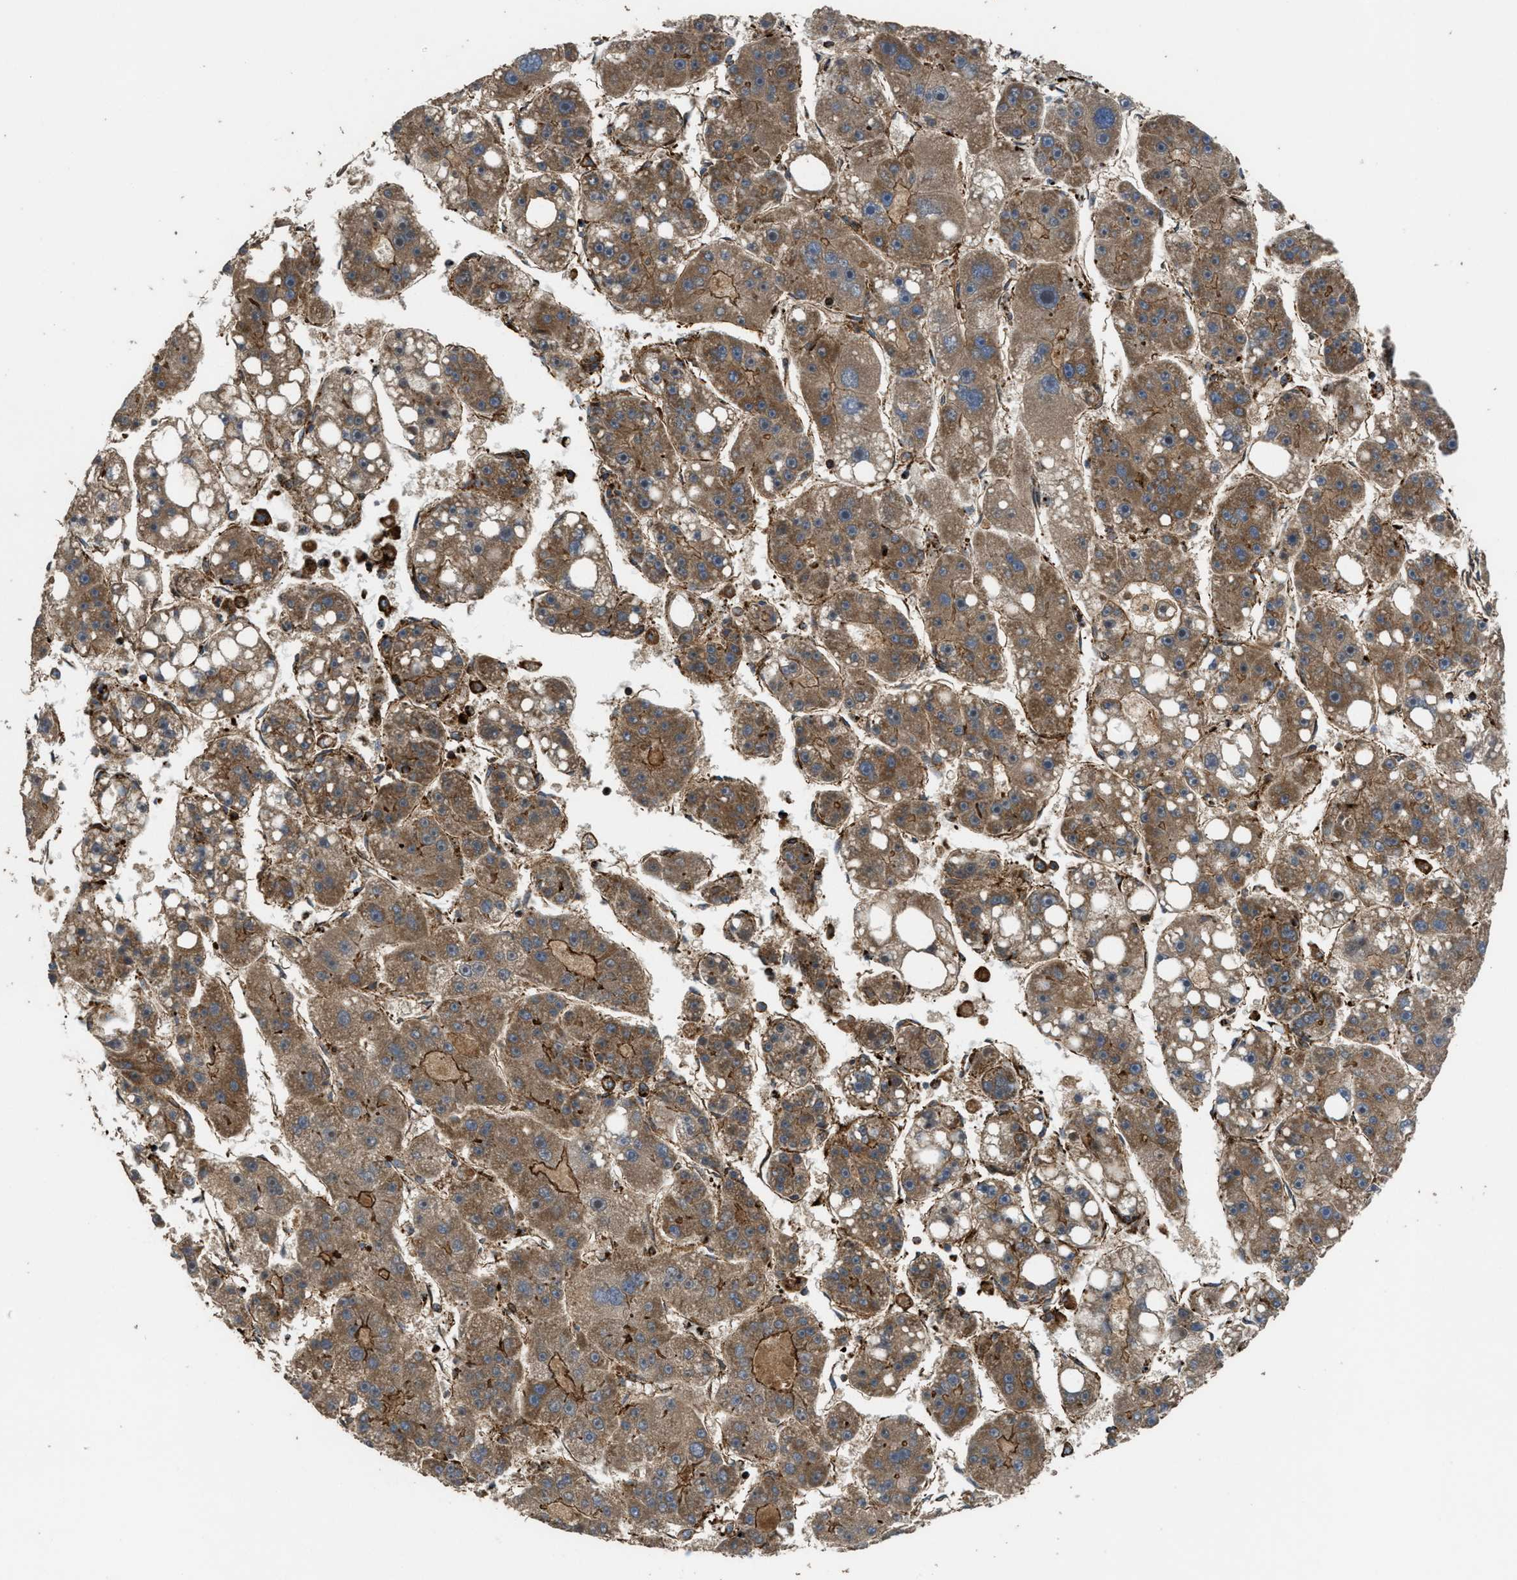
{"staining": {"intensity": "moderate", "quantity": ">75%", "location": "cytoplasmic/membranous"}, "tissue": "liver cancer", "cell_type": "Tumor cells", "image_type": "cancer", "snomed": [{"axis": "morphology", "description": "Carcinoma, Hepatocellular, NOS"}, {"axis": "topography", "description": "Liver"}], "caption": "Moderate cytoplasmic/membranous staining for a protein is seen in approximately >75% of tumor cells of liver hepatocellular carcinoma using immunohistochemistry (IHC).", "gene": "EGLN1", "patient": {"sex": "female", "age": 61}}